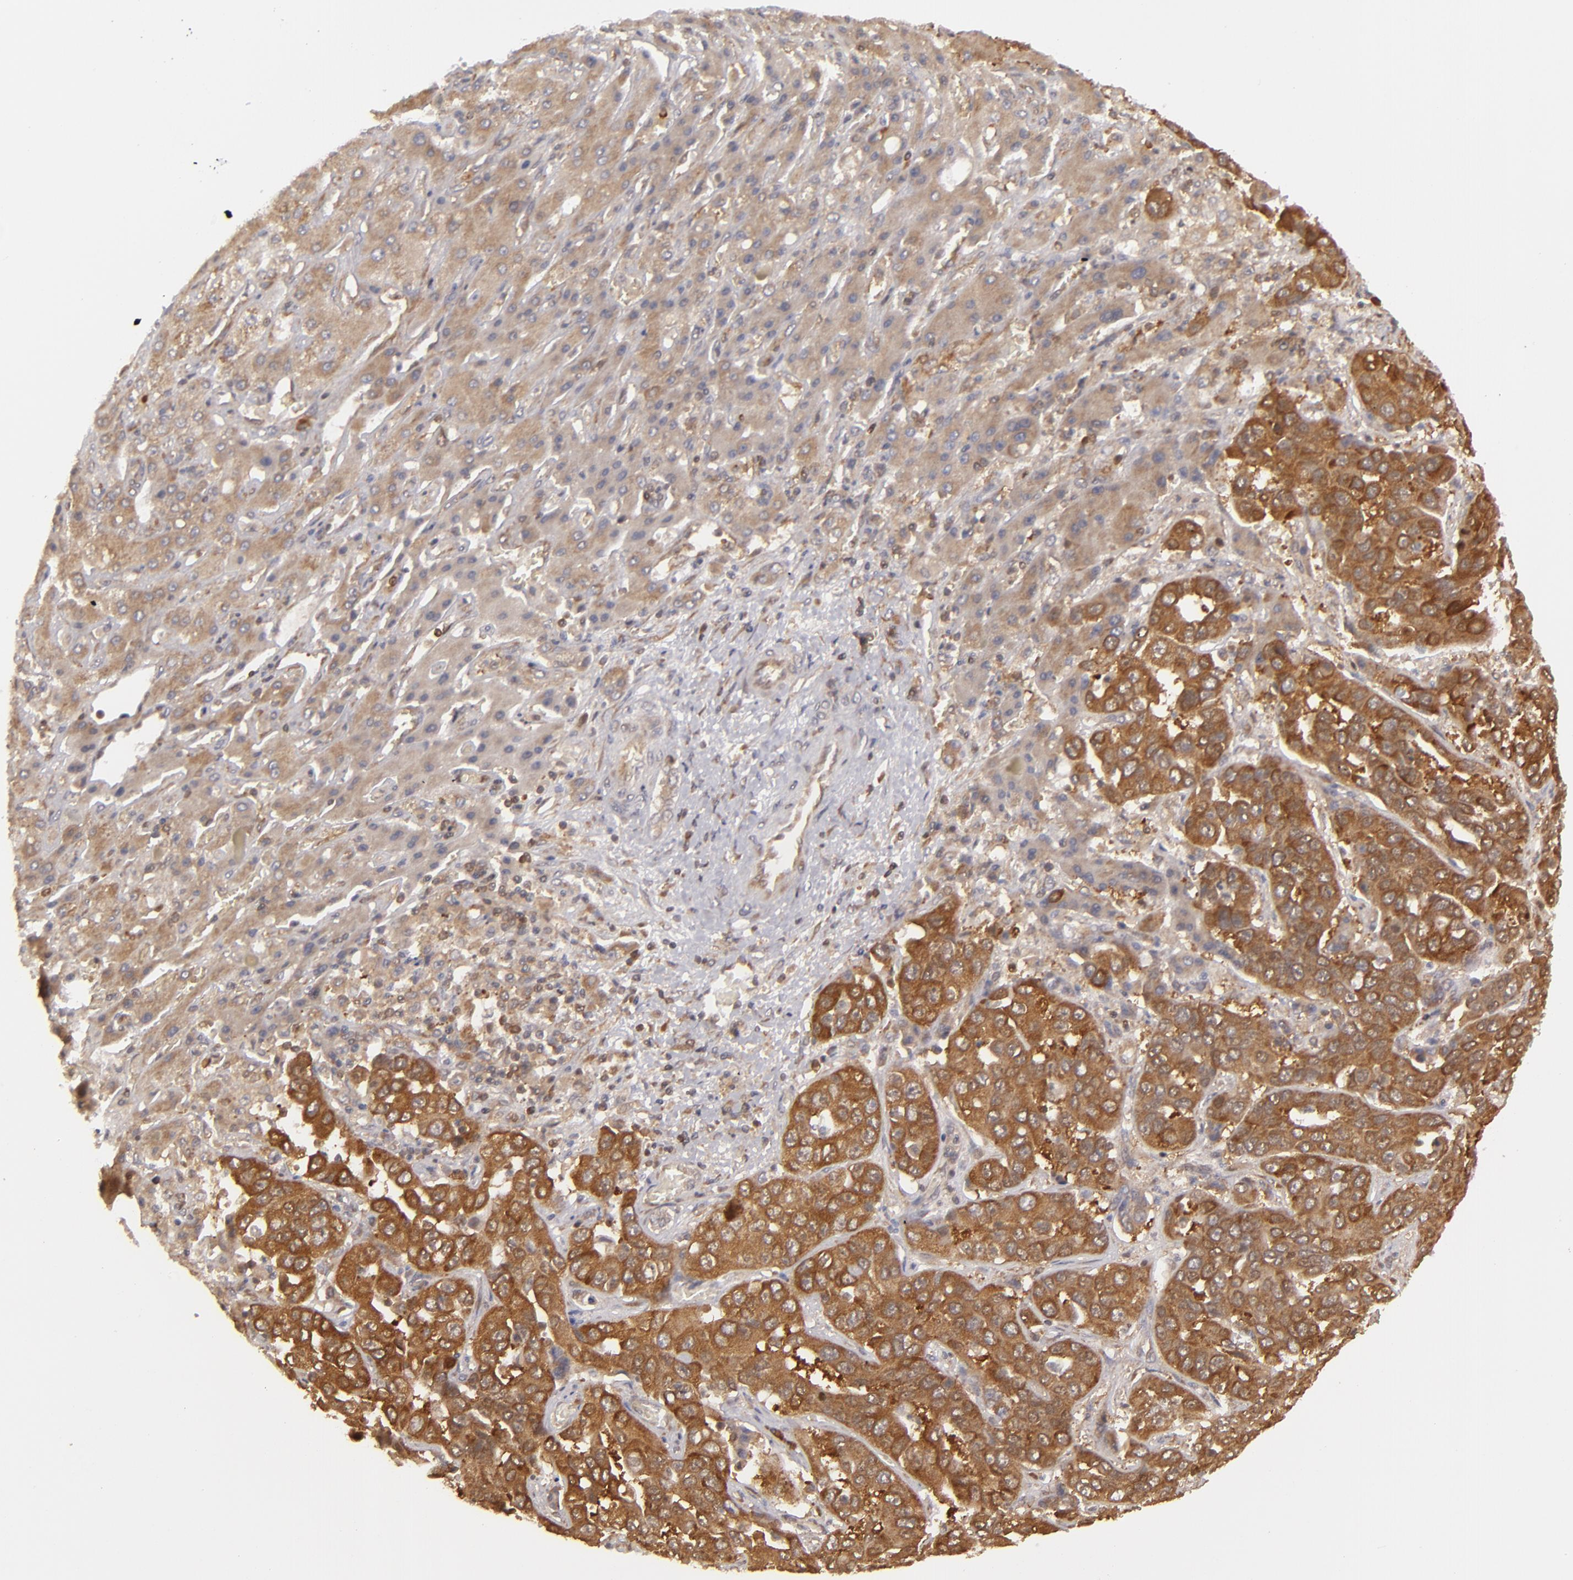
{"staining": {"intensity": "strong", "quantity": ">75%", "location": "cytoplasmic/membranous"}, "tissue": "liver cancer", "cell_type": "Tumor cells", "image_type": "cancer", "snomed": [{"axis": "morphology", "description": "Cholangiocarcinoma"}, {"axis": "topography", "description": "Liver"}], "caption": "Human cholangiocarcinoma (liver) stained for a protein (brown) displays strong cytoplasmic/membranous positive positivity in approximately >75% of tumor cells.", "gene": "MAPK3", "patient": {"sex": "female", "age": 52}}